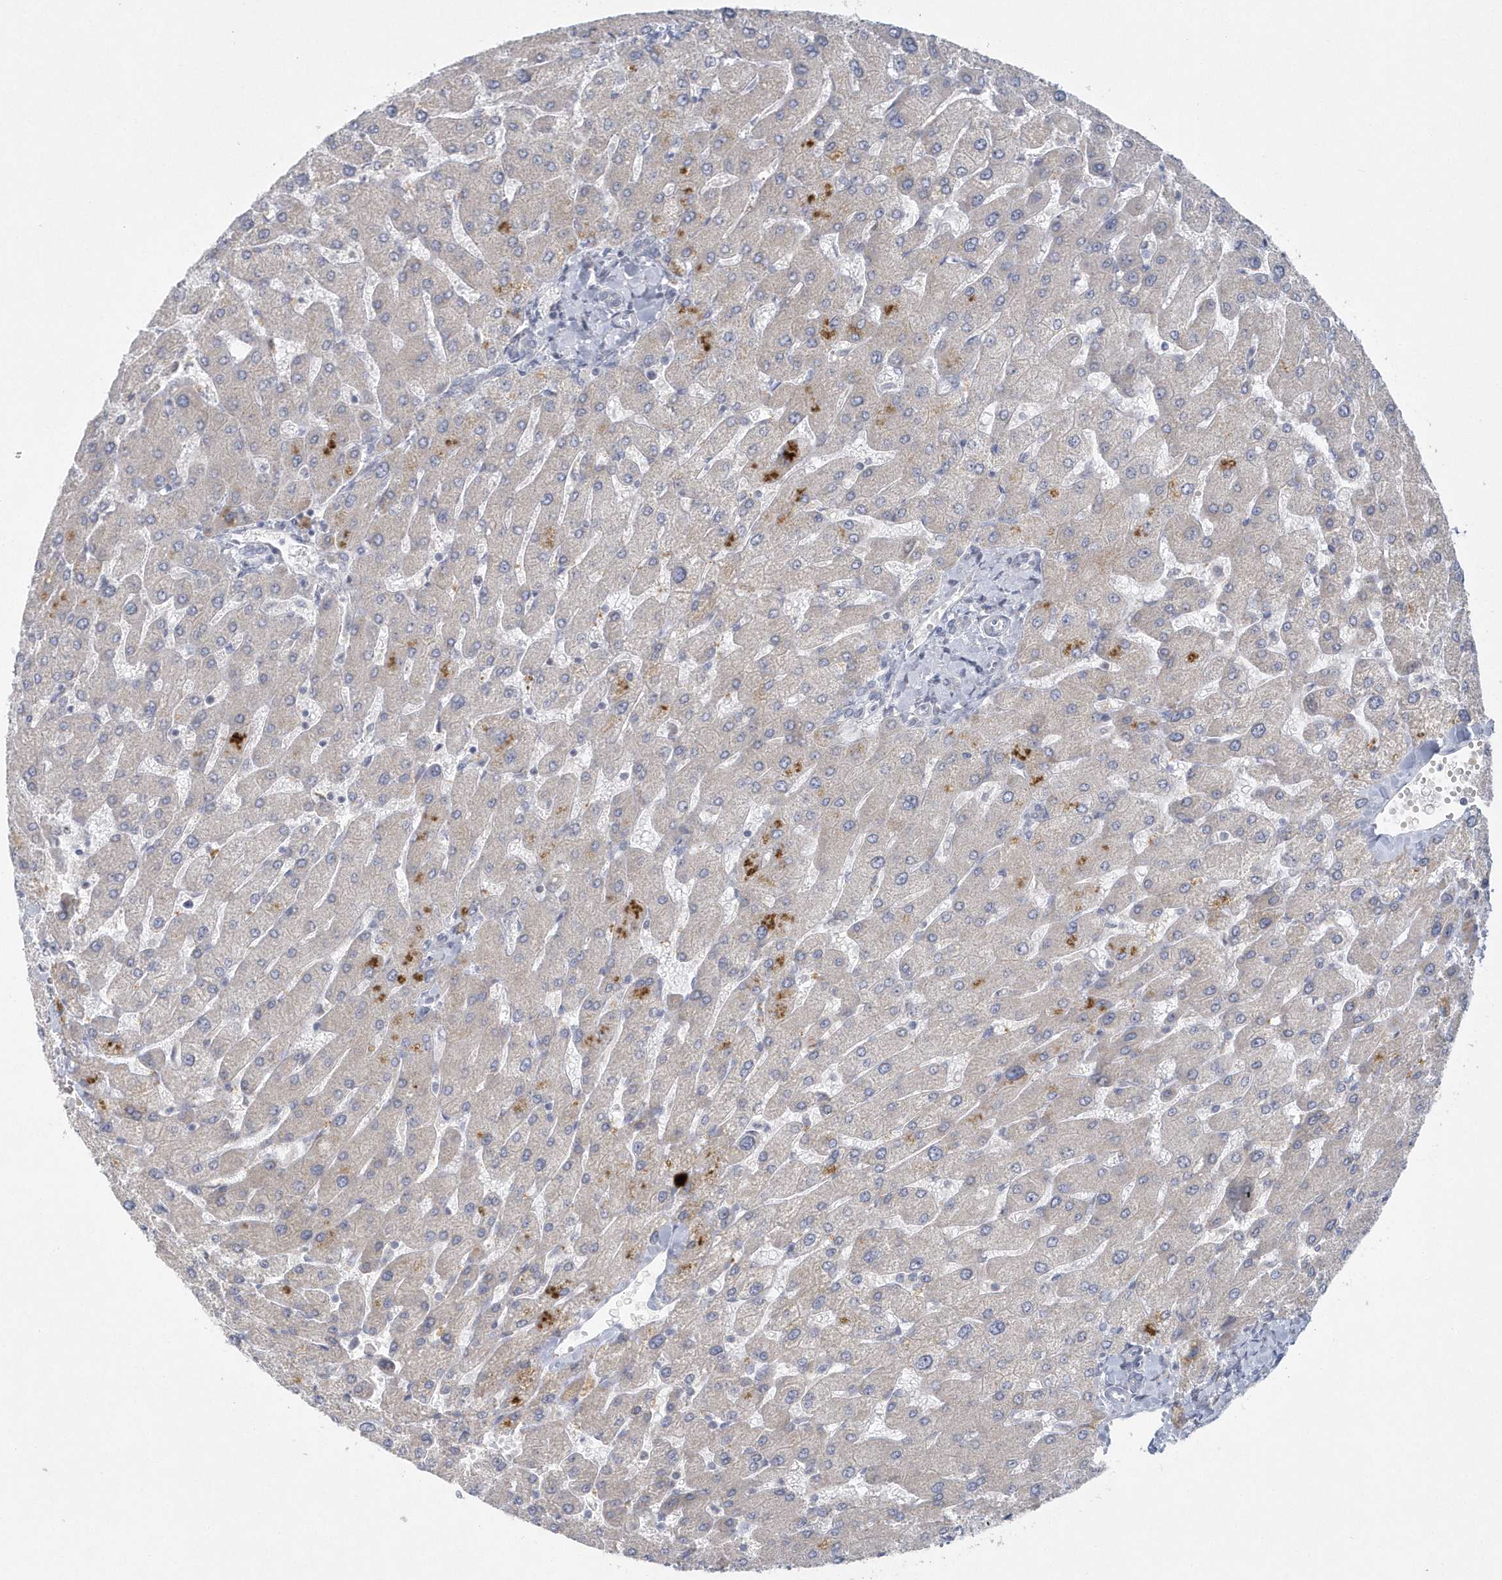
{"staining": {"intensity": "negative", "quantity": "none", "location": "none"}, "tissue": "liver", "cell_type": "Cholangiocytes", "image_type": "normal", "snomed": [{"axis": "morphology", "description": "Normal tissue, NOS"}, {"axis": "topography", "description": "Liver"}], "caption": "IHC of unremarkable human liver reveals no positivity in cholangiocytes.", "gene": "NIPAL1", "patient": {"sex": "male", "age": 55}}